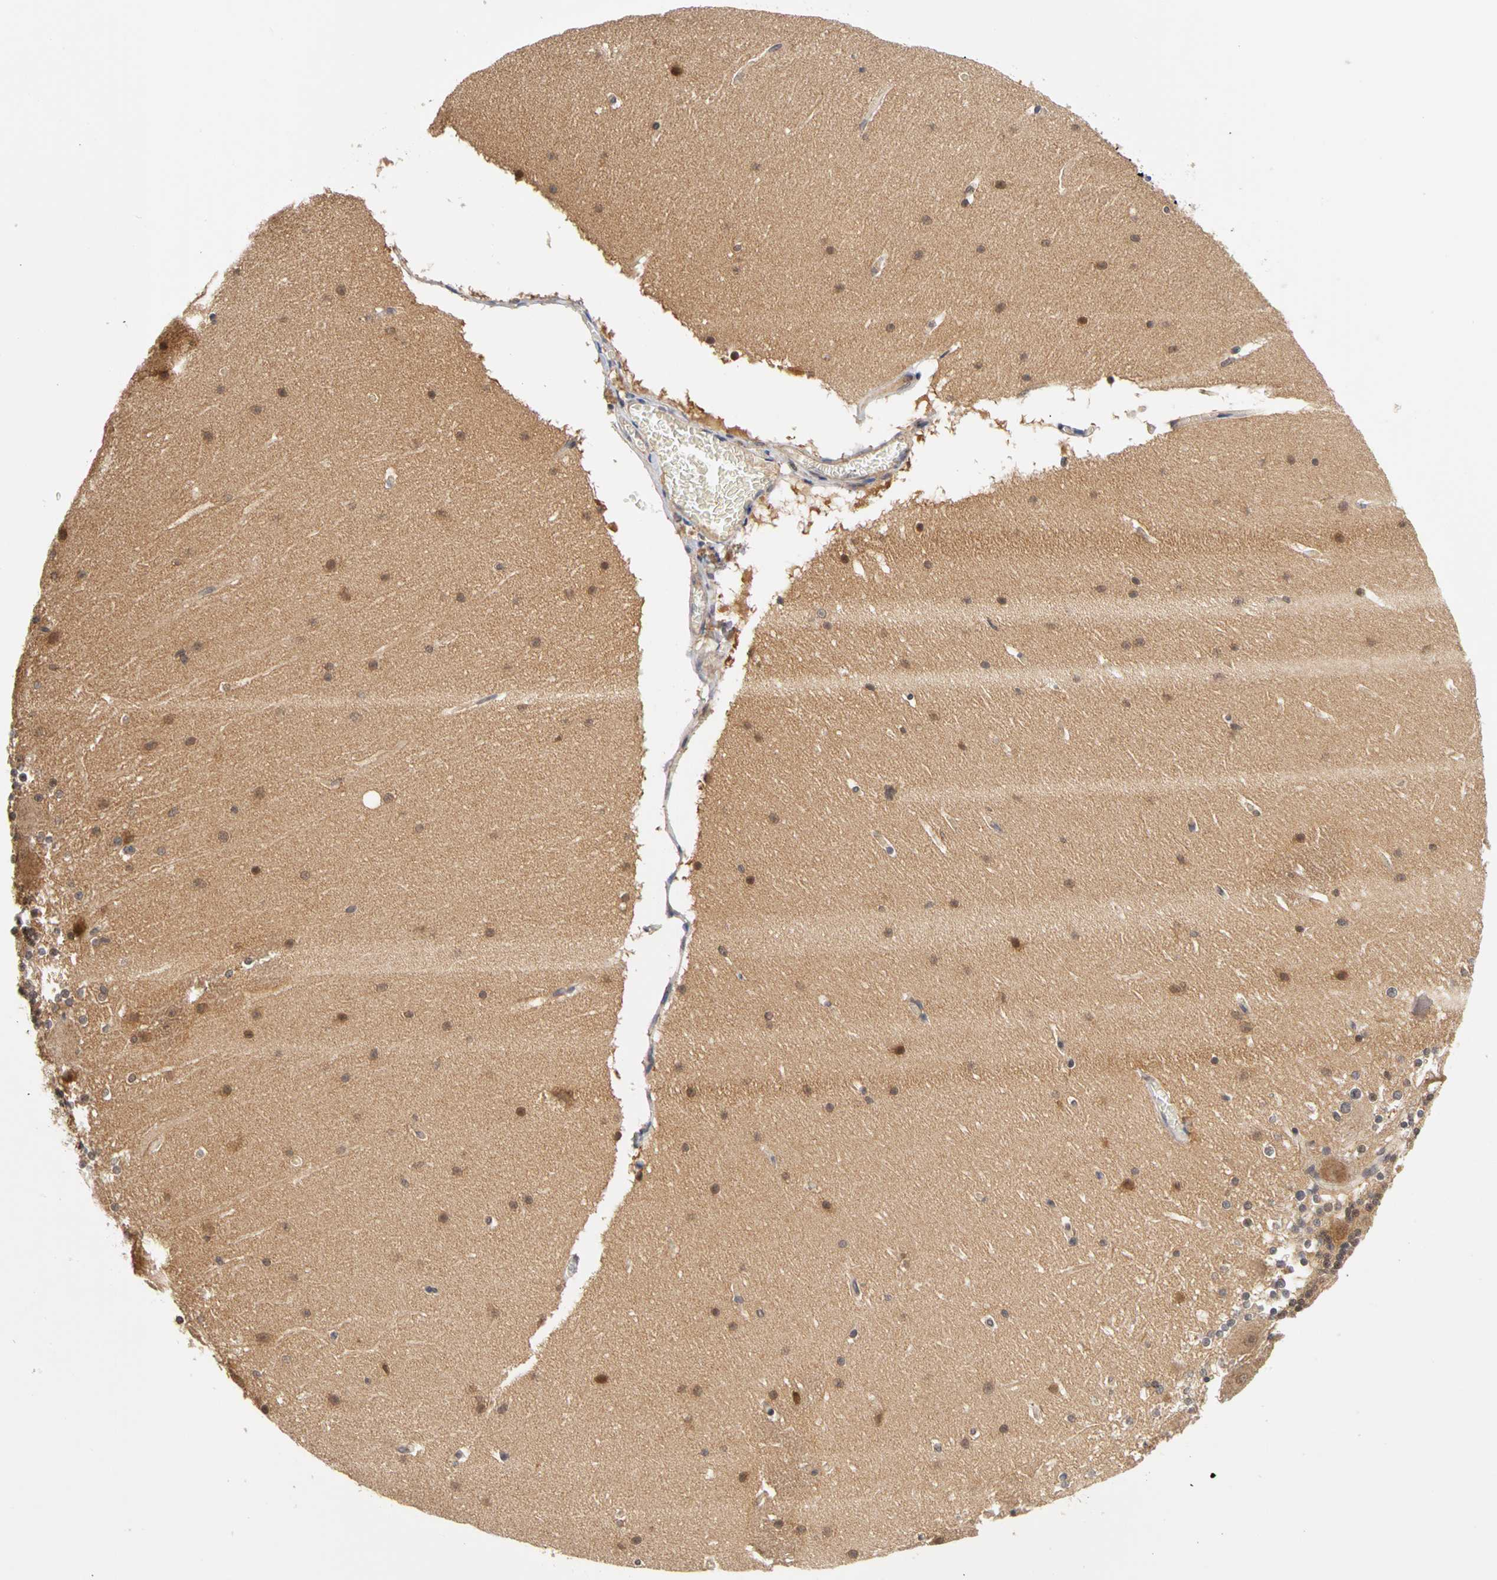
{"staining": {"intensity": "strong", "quantity": ">75%", "location": "nuclear"}, "tissue": "cerebellum", "cell_type": "Cells in granular layer", "image_type": "normal", "snomed": [{"axis": "morphology", "description": "Normal tissue, NOS"}, {"axis": "topography", "description": "Cerebellum"}], "caption": "Normal cerebellum was stained to show a protein in brown. There is high levels of strong nuclear positivity in approximately >75% of cells in granular layer.", "gene": "UBE2M", "patient": {"sex": "female", "age": 19}}